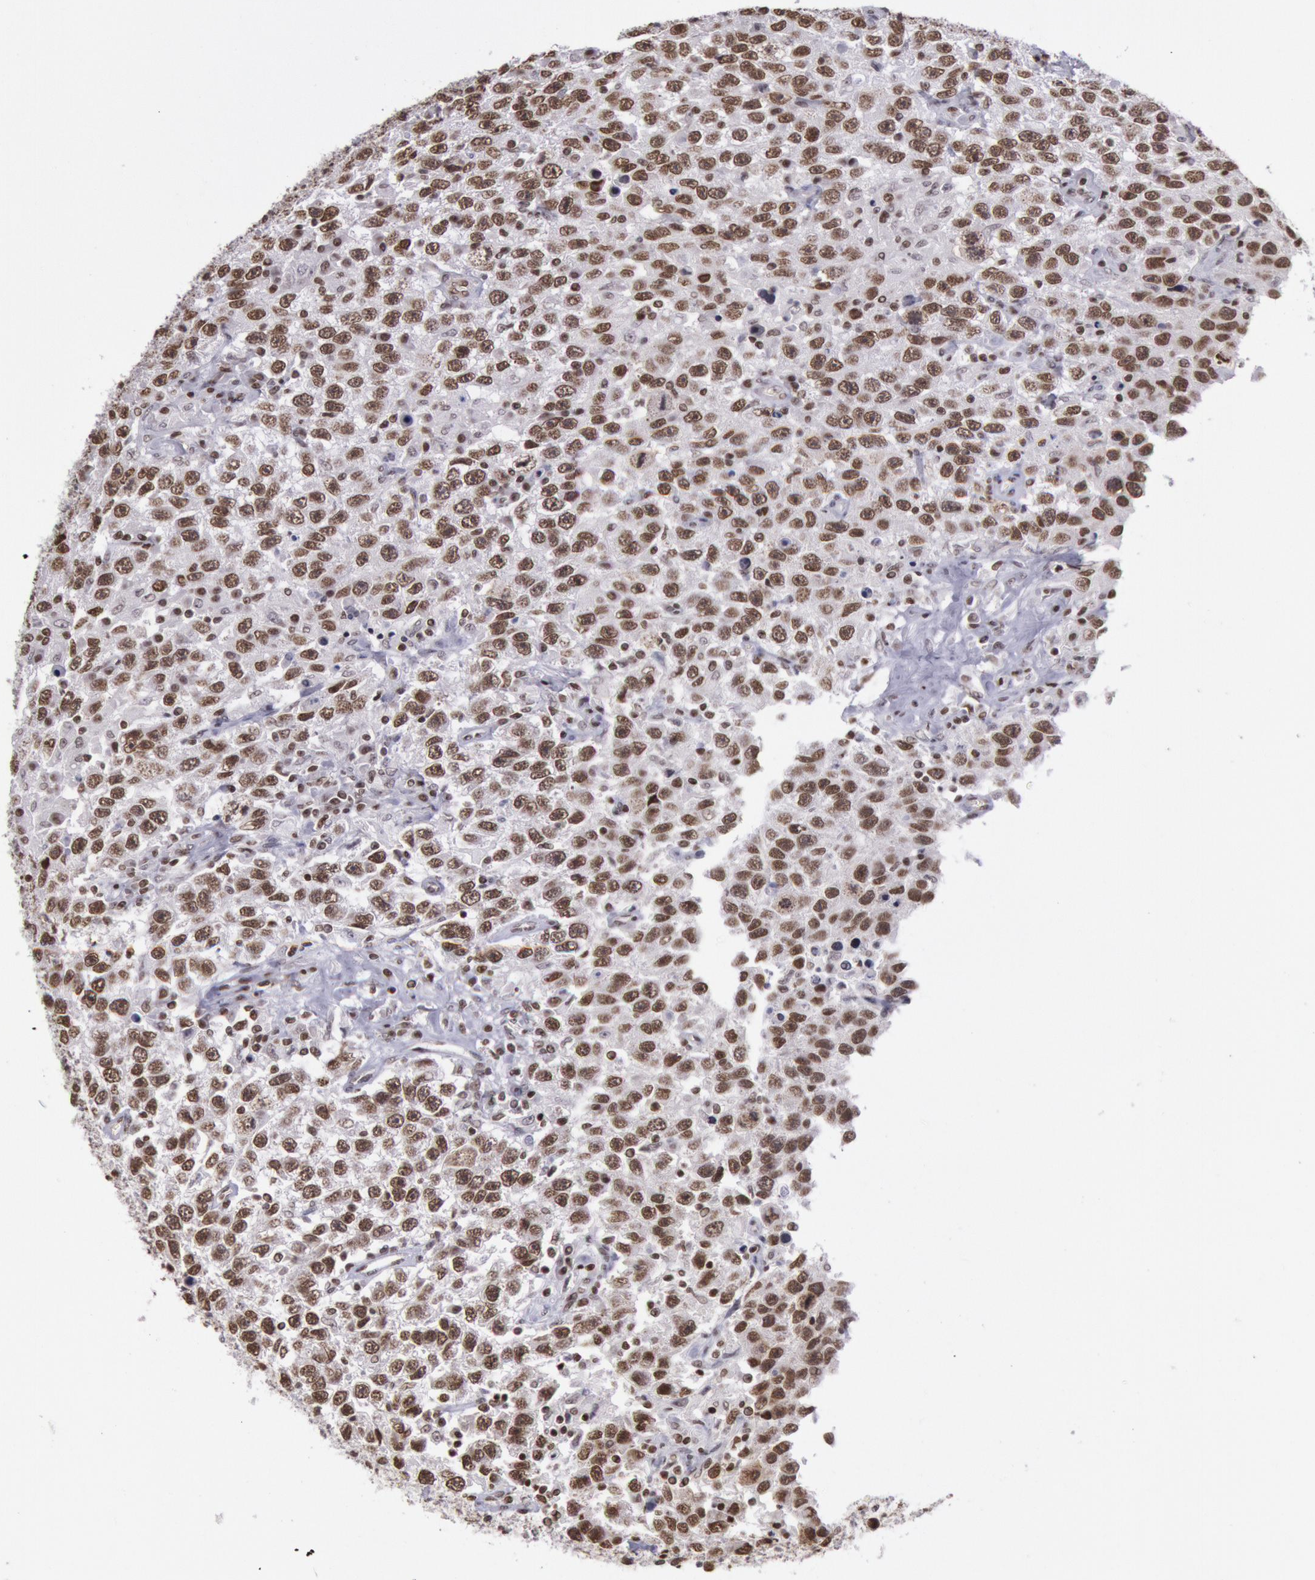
{"staining": {"intensity": "strong", "quantity": ">75%", "location": "nuclear"}, "tissue": "testis cancer", "cell_type": "Tumor cells", "image_type": "cancer", "snomed": [{"axis": "morphology", "description": "Seminoma, NOS"}, {"axis": "topography", "description": "Testis"}], "caption": "Brown immunohistochemical staining in human testis cancer (seminoma) exhibits strong nuclear positivity in approximately >75% of tumor cells.", "gene": "NKAP", "patient": {"sex": "male", "age": 41}}